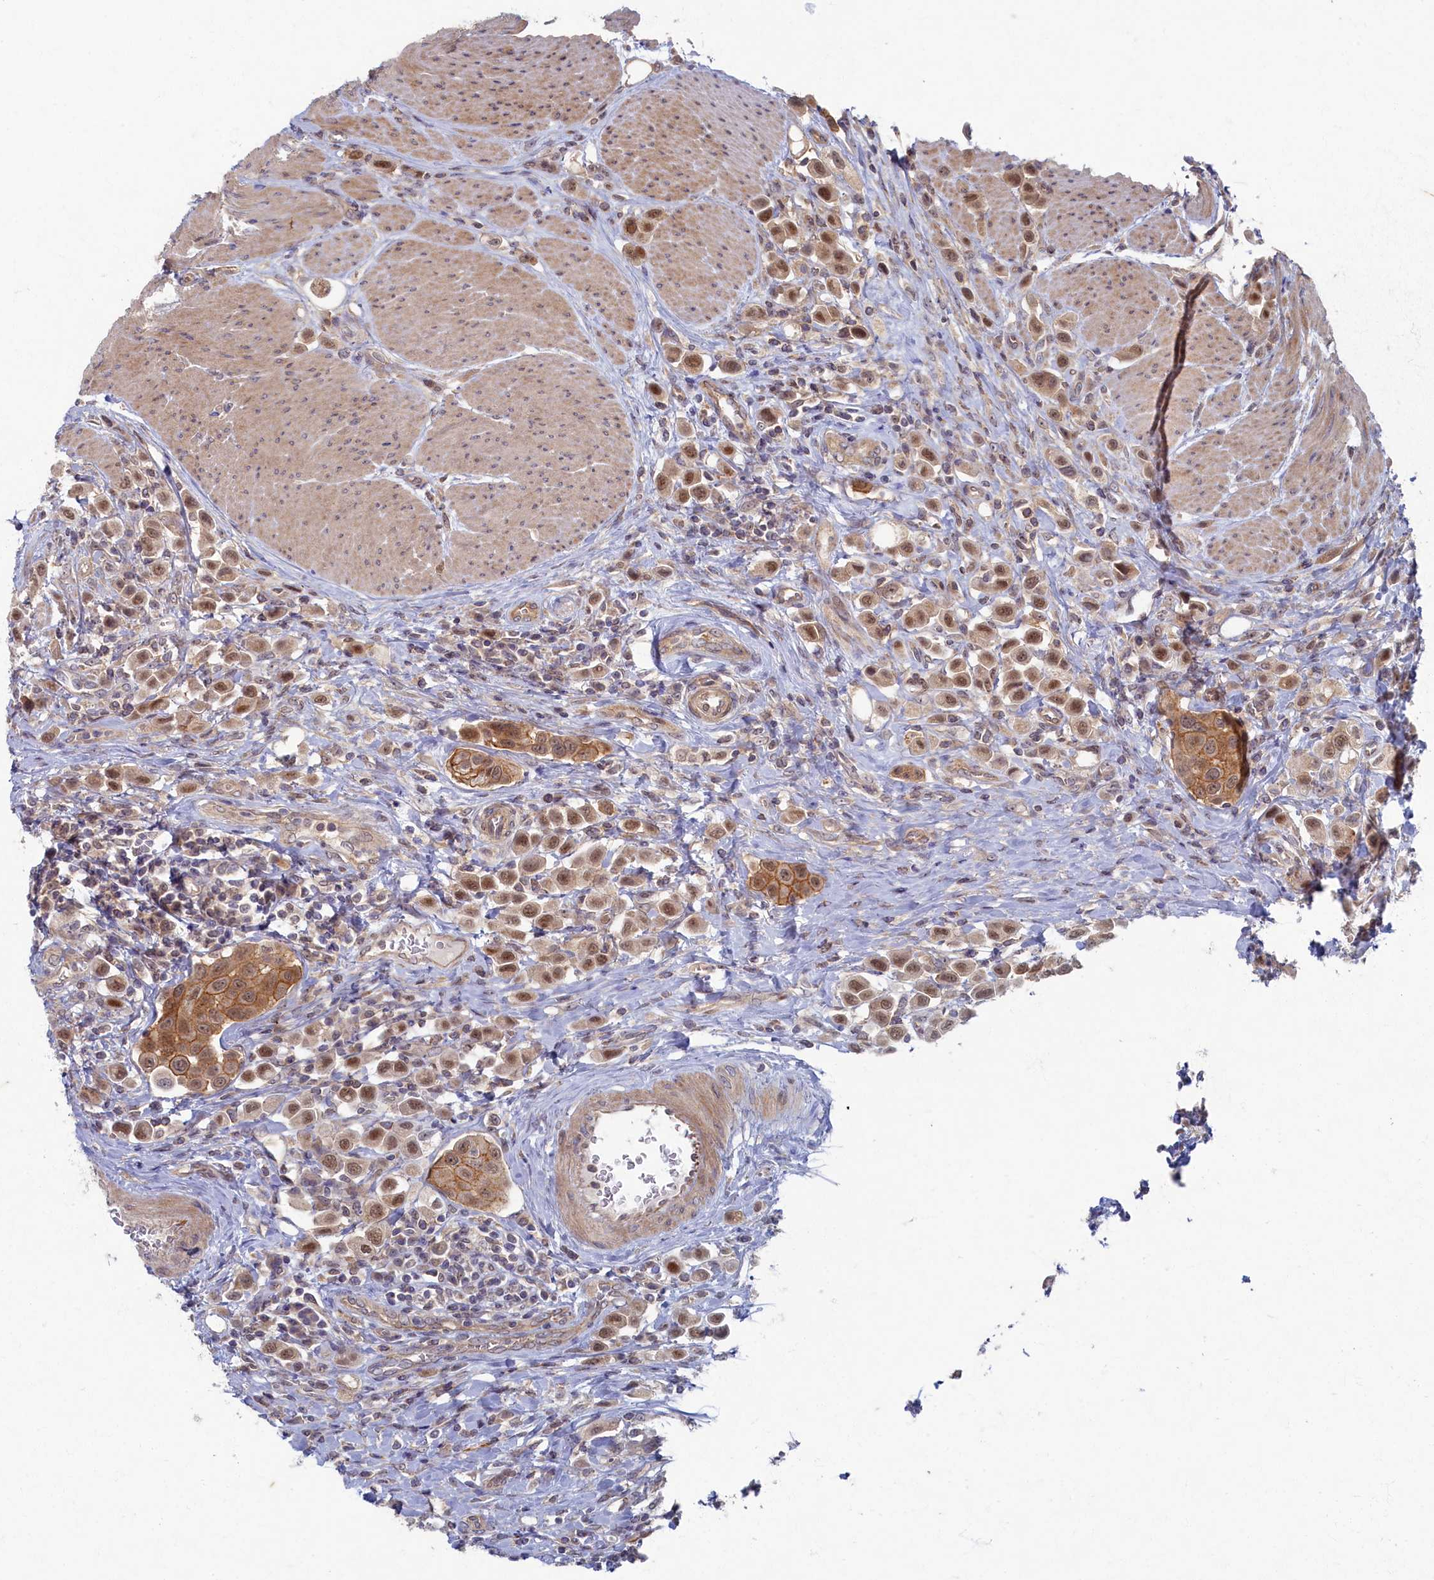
{"staining": {"intensity": "moderate", "quantity": ">75%", "location": "cytoplasmic/membranous,nuclear"}, "tissue": "urothelial cancer", "cell_type": "Tumor cells", "image_type": "cancer", "snomed": [{"axis": "morphology", "description": "Urothelial carcinoma, High grade"}, {"axis": "topography", "description": "Urinary bladder"}], "caption": "Approximately >75% of tumor cells in human high-grade urothelial carcinoma display moderate cytoplasmic/membranous and nuclear protein positivity as visualized by brown immunohistochemical staining.", "gene": "WDR59", "patient": {"sex": "male", "age": 50}}